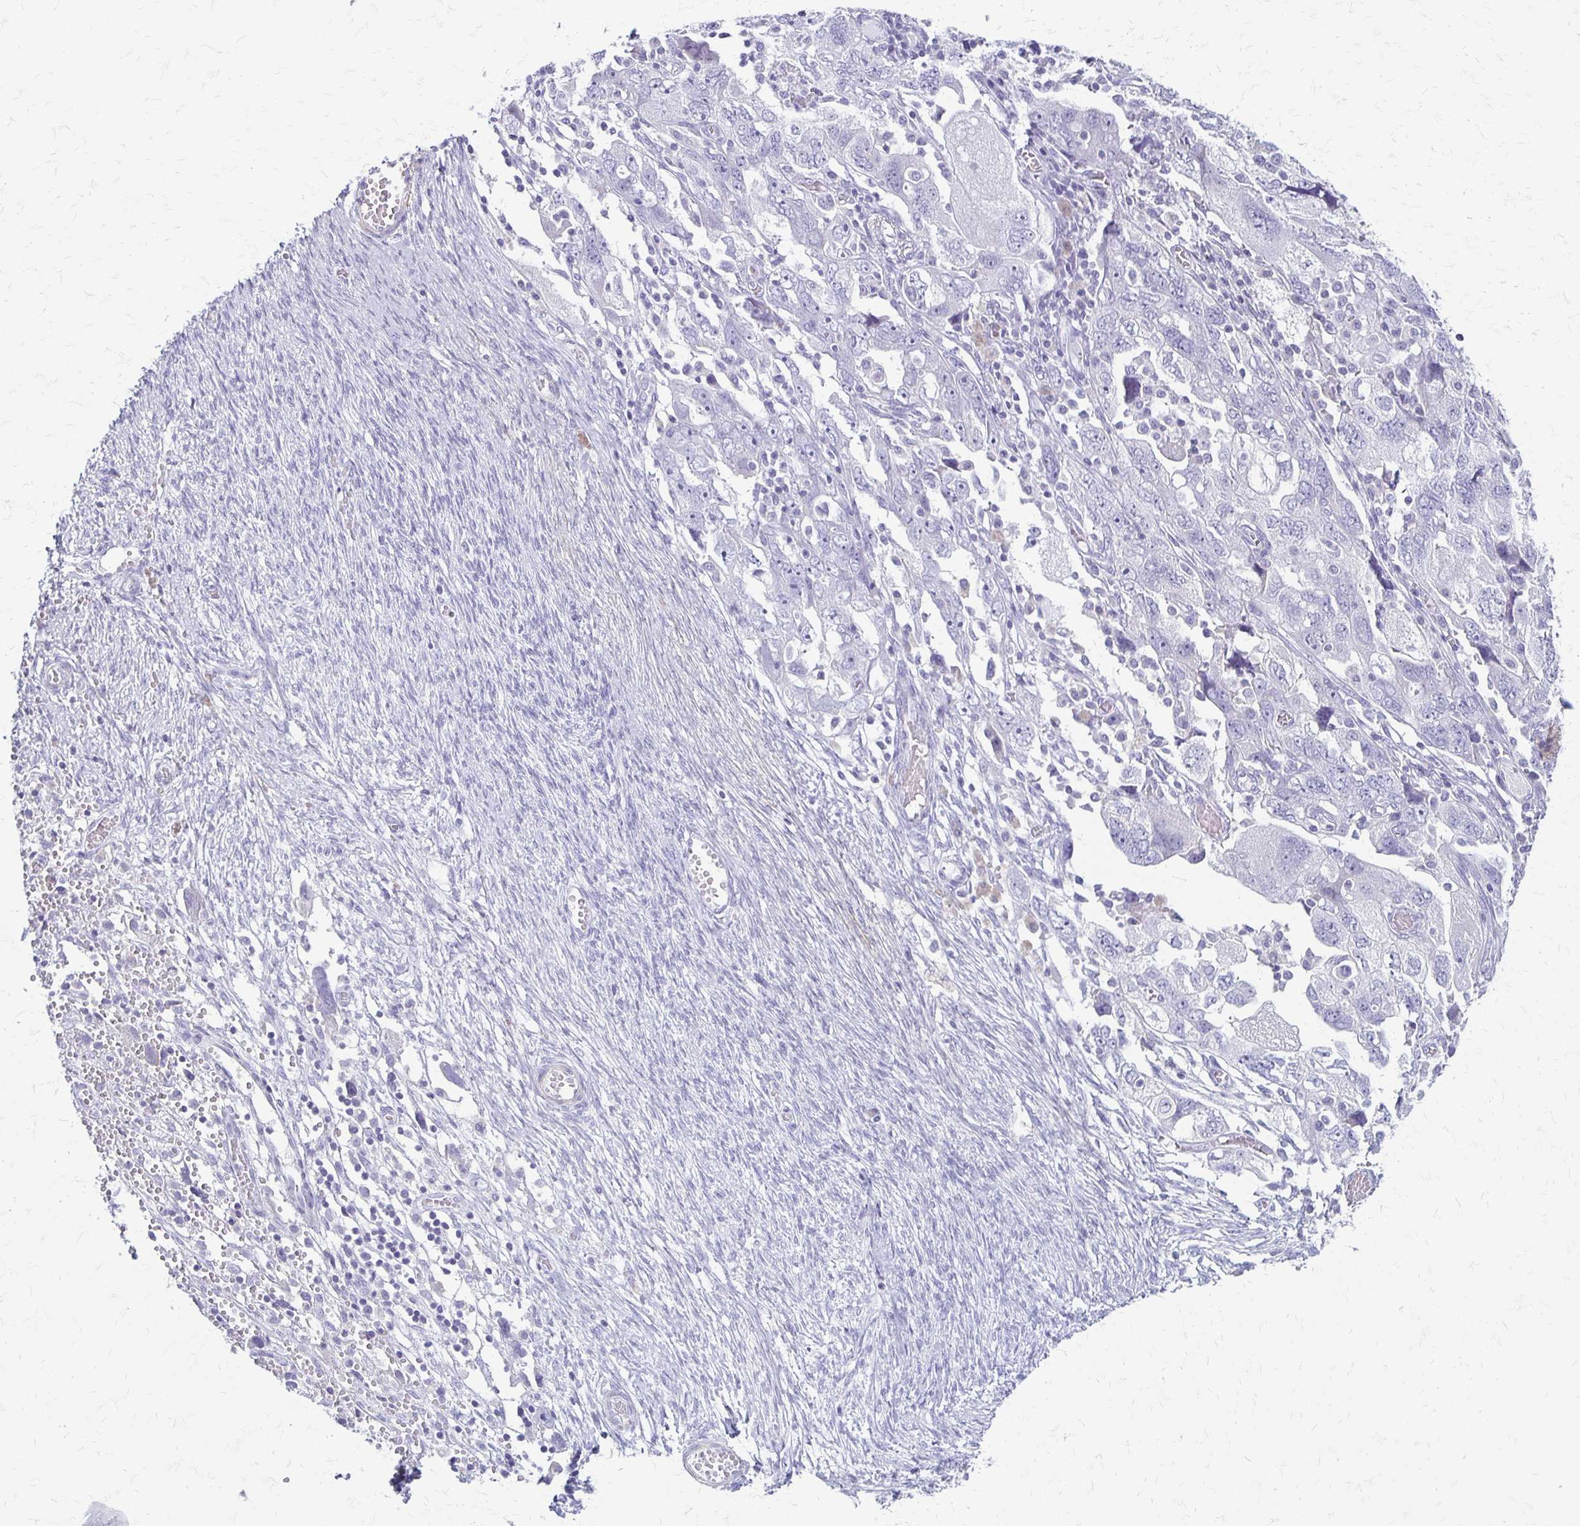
{"staining": {"intensity": "negative", "quantity": "none", "location": "none"}, "tissue": "ovarian cancer", "cell_type": "Tumor cells", "image_type": "cancer", "snomed": [{"axis": "morphology", "description": "Carcinoma, NOS"}, {"axis": "morphology", "description": "Cystadenocarcinoma, serous, NOS"}, {"axis": "topography", "description": "Ovary"}], "caption": "Protein analysis of carcinoma (ovarian) reveals no significant positivity in tumor cells.", "gene": "IVL", "patient": {"sex": "female", "age": 69}}